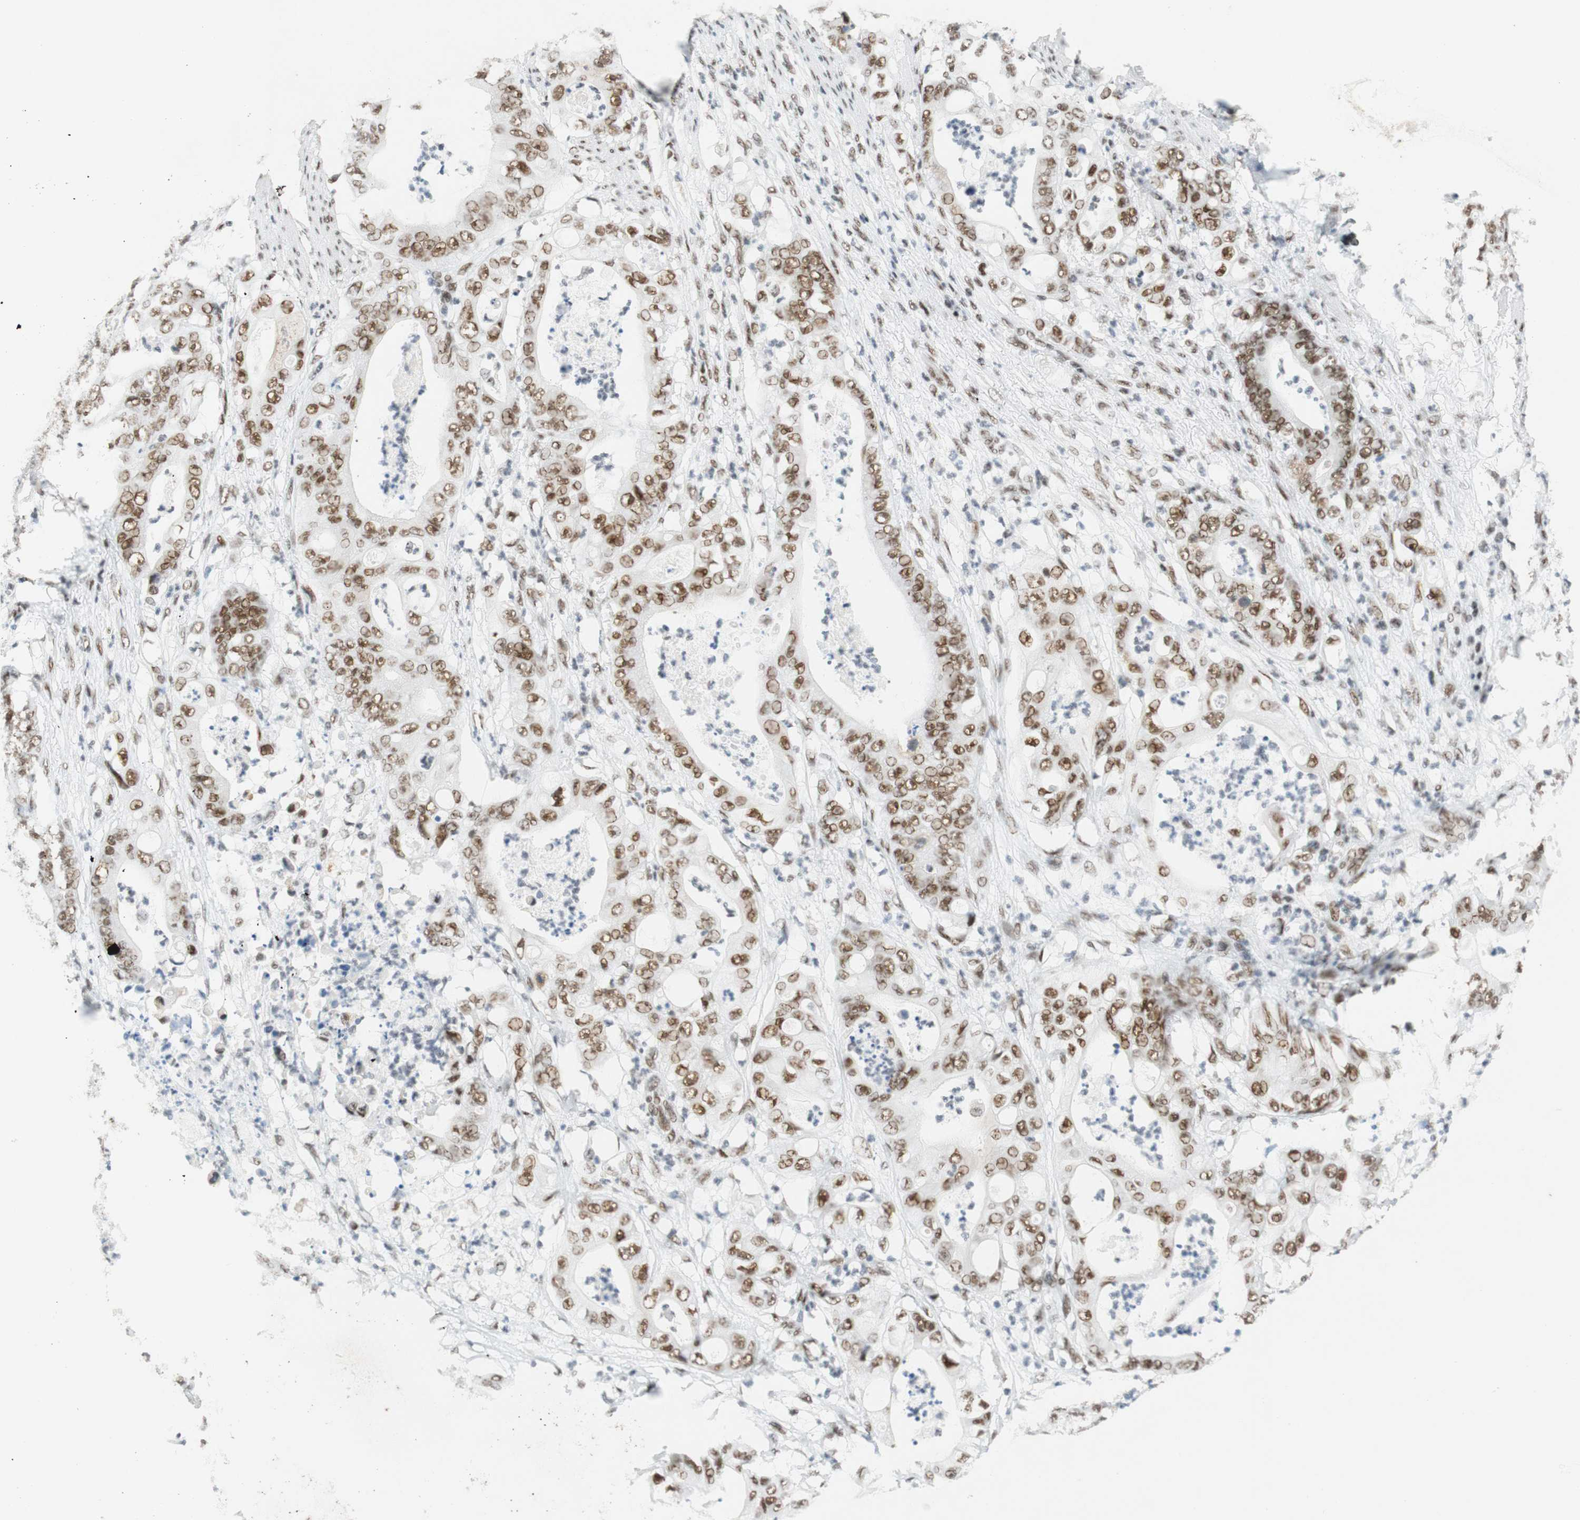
{"staining": {"intensity": "moderate", "quantity": ">75%", "location": "cytoplasmic/membranous,nuclear"}, "tissue": "stomach cancer", "cell_type": "Tumor cells", "image_type": "cancer", "snomed": [{"axis": "morphology", "description": "Adenocarcinoma, NOS"}, {"axis": "topography", "description": "Stomach"}], "caption": "Moderate cytoplasmic/membranous and nuclear staining for a protein is appreciated in approximately >75% of tumor cells of stomach cancer using immunohistochemistry.", "gene": "RNF20", "patient": {"sex": "female", "age": 73}}